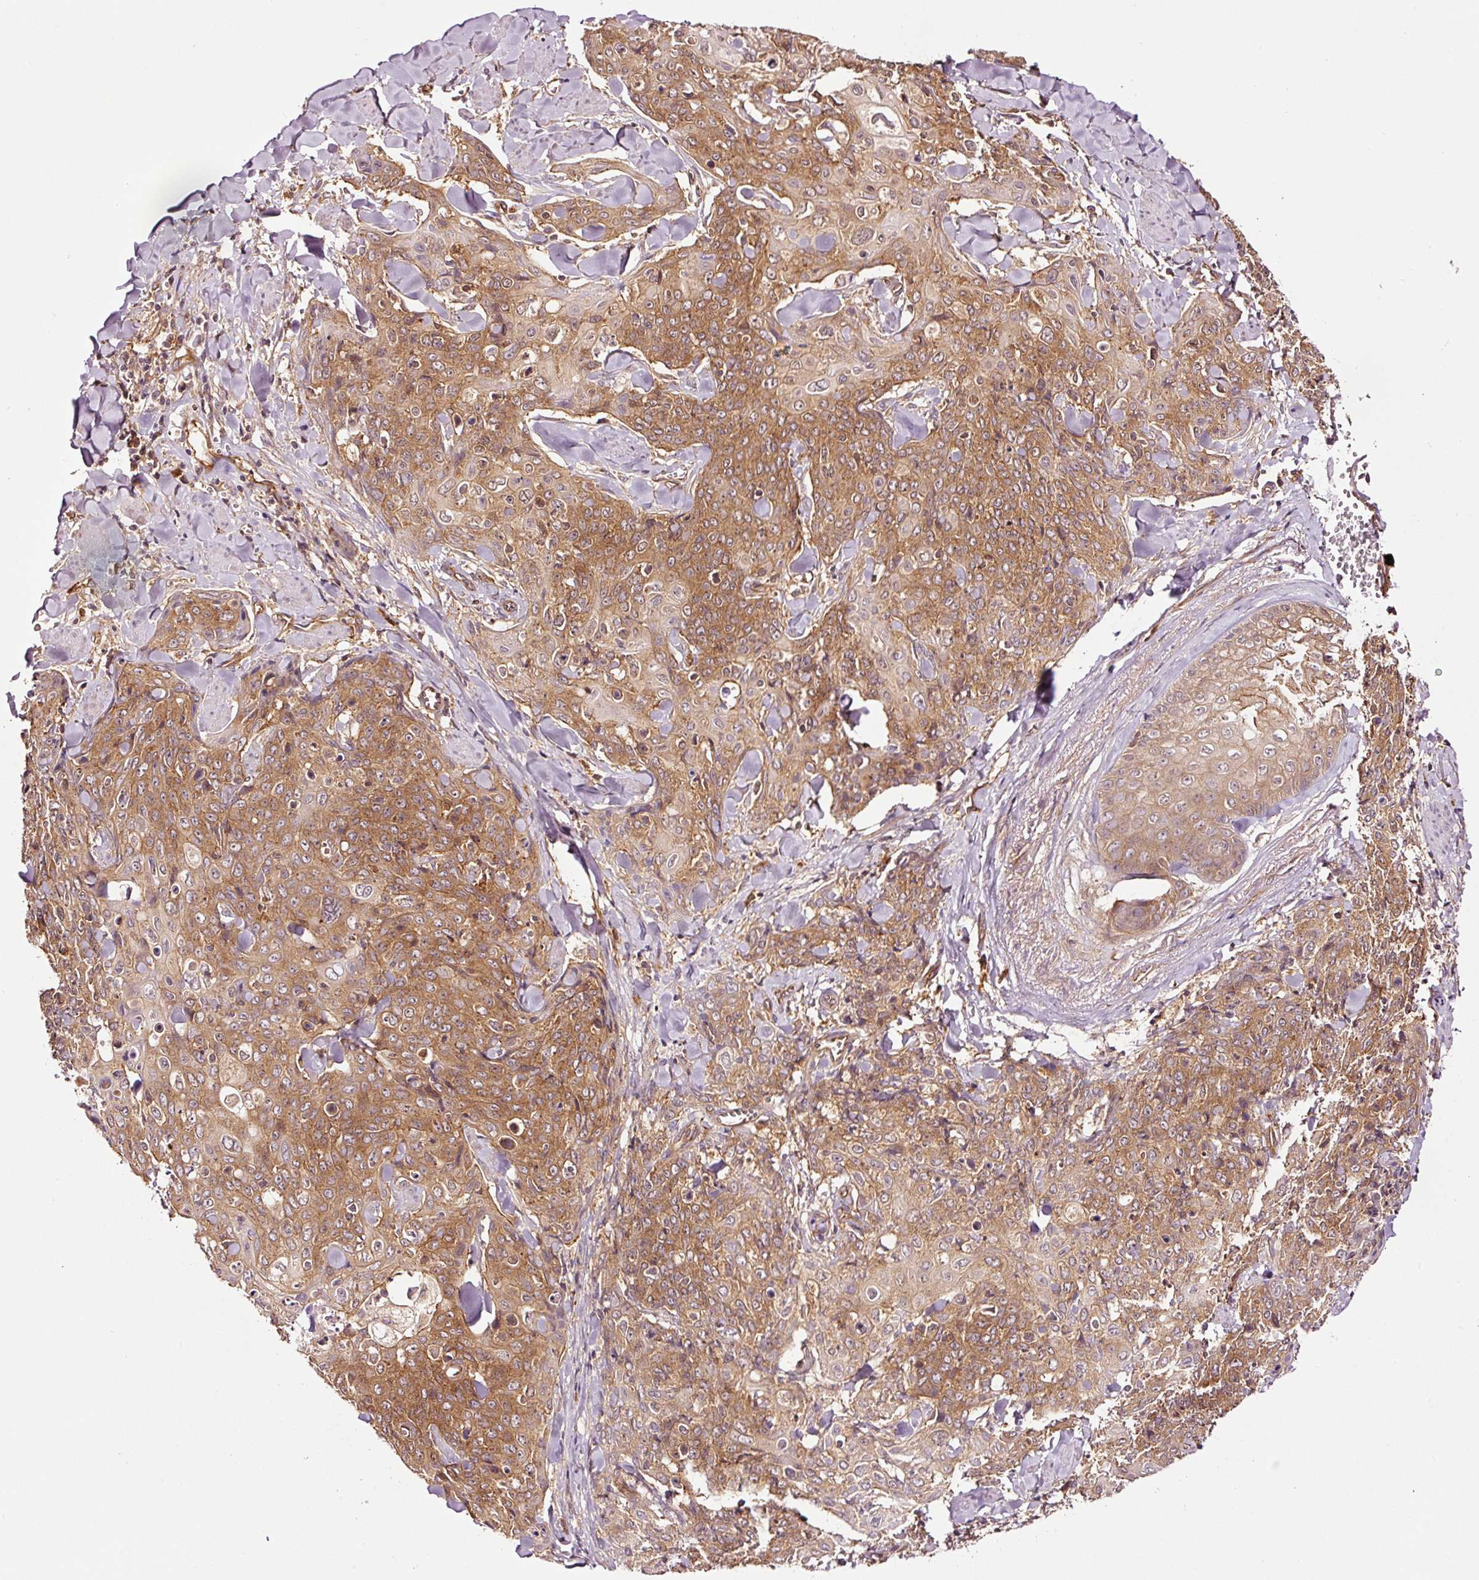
{"staining": {"intensity": "moderate", "quantity": ">75%", "location": "cytoplasmic/membranous"}, "tissue": "skin cancer", "cell_type": "Tumor cells", "image_type": "cancer", "snomed": [{"axis": "morphology", "description": "Squamous cell carcinoma, NOS"}, {"axis": "topography", "description": "Skin"}, {"axis": "topography", "description": "Vulva"}], "caption": "Immunohistochemistry histopathology image of neoplastic tissue: skin cancer (squamous cell carcinoma) stained using immunohistochemistry (IHC) shows medium levels of moderate protein expression localized specifically in the cytoplasmic/membranous of tumor cells, appearing as a cytoplasmic/membranous brown color.", "gene": "METAP1", "patient": {"sex": "female", "age": 85}}